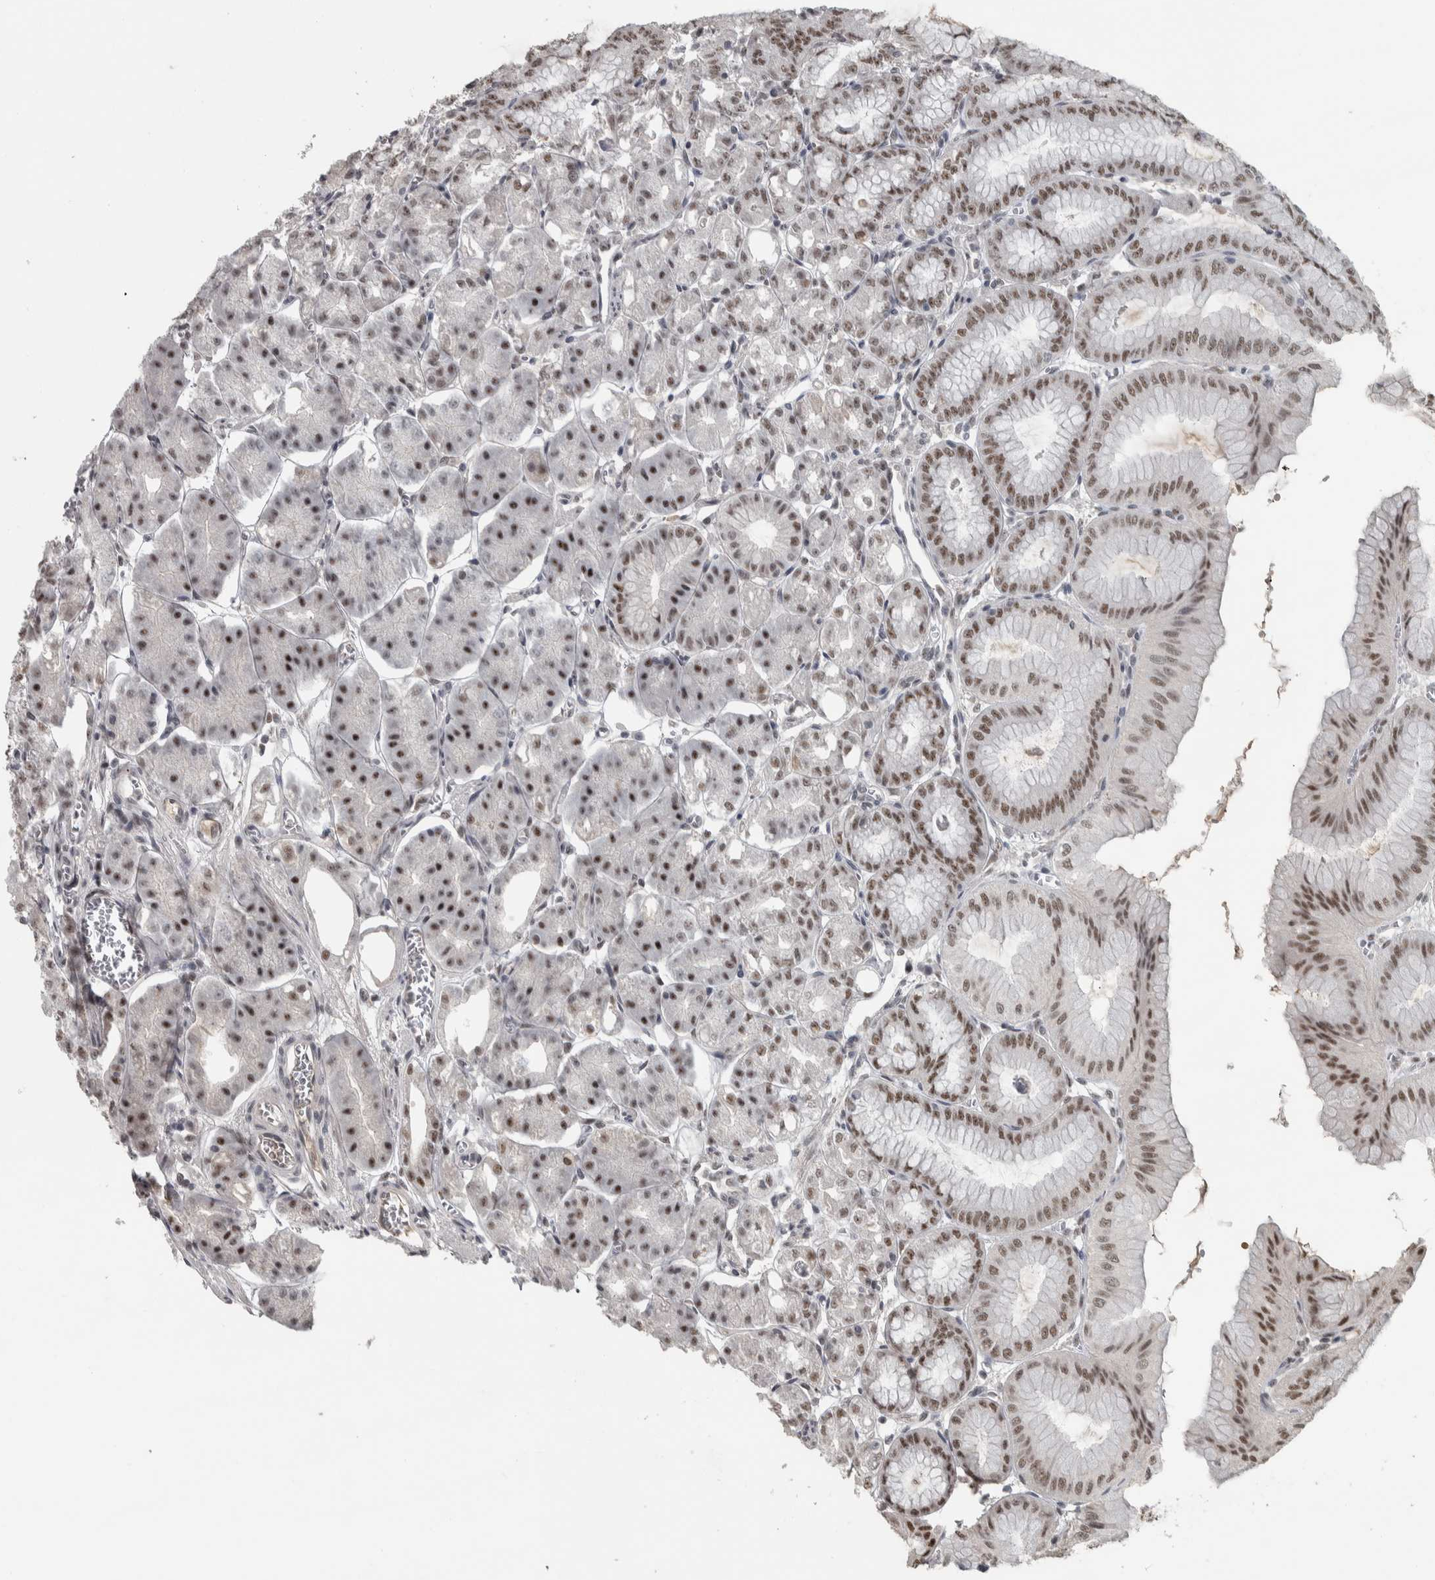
{"staining": {"intensity": "strong", "quantity": ">75%", "location": "nuclear"}, "tissue": "stomach", "cell_type": "Glandular cells", "image_type": "normal", "snomed": [{"axis": "morphology", "description": "Normal tissue, NOS"}, {"axis": "topography", "description": "Stomach, lower"}], "caption": "Brown immunohistochemical staining in normal stomach reveals strong nuclear positivity in about >75% of glandular cells. (brown staining indicates protein expression, while blue staining denotes nuclei).", "gene": "DDX42", "patient": {"sex": "male", "age": 71}}